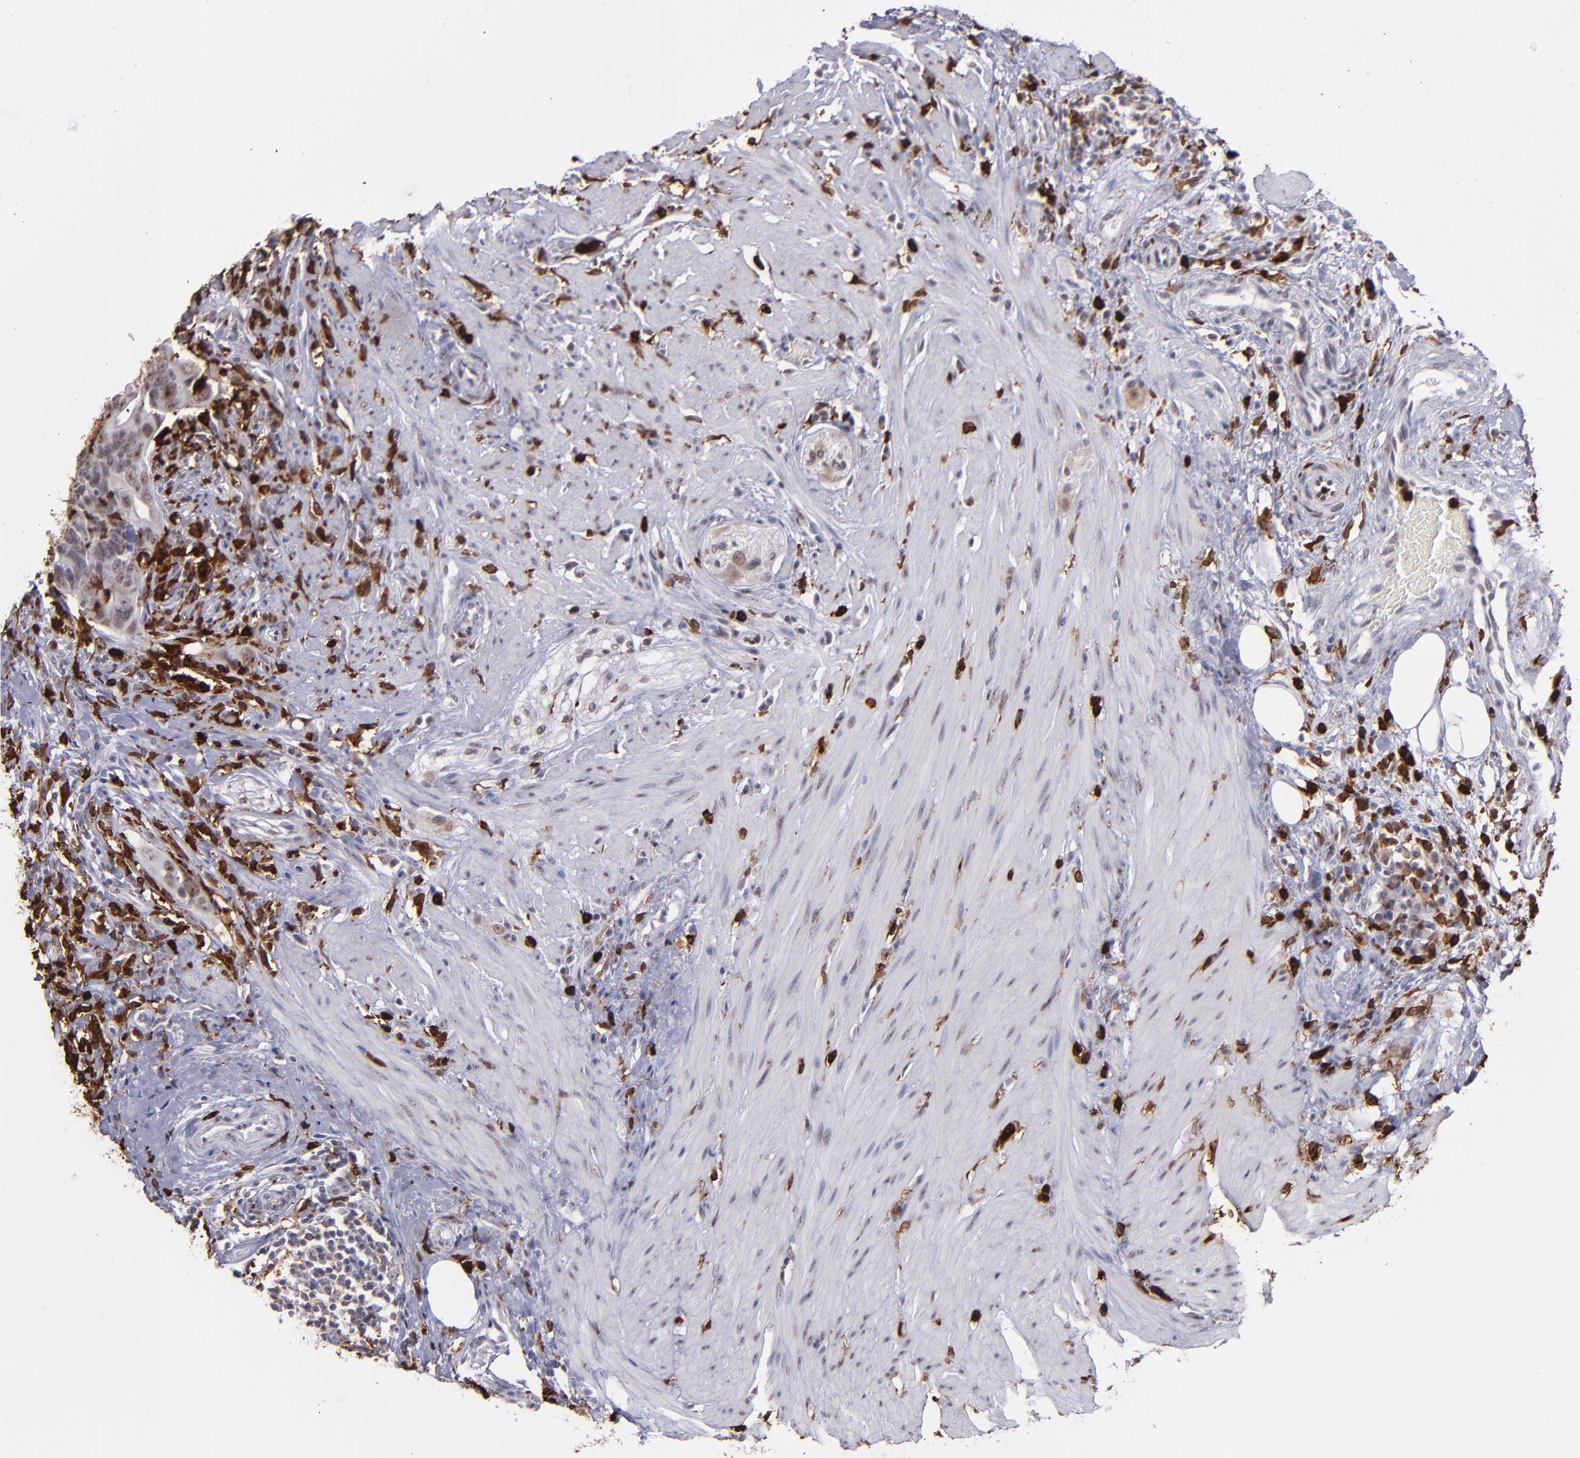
{"staining": {"intensity": "negative", "quantity": "none", "location": "none"}, "tissue": "colorectal cancer", "cell_type": "Tumor cells", "image_type": "cancer", "snomed": [{"axis": "morphology", "description": "Adenocarcinoma, NOS"}, {"axis": "topography", "description": "Rectum"}], "caption": "Immunohistochemical staining of colorectal adenocarcinoma reveals no significant expression in tumor cells. The staining is performed using DAB brown chromogen with nuclei counter-stained in using hematoxylin.", "gene": "NCF2", "patient": {"sex": "male", "age": 53}}